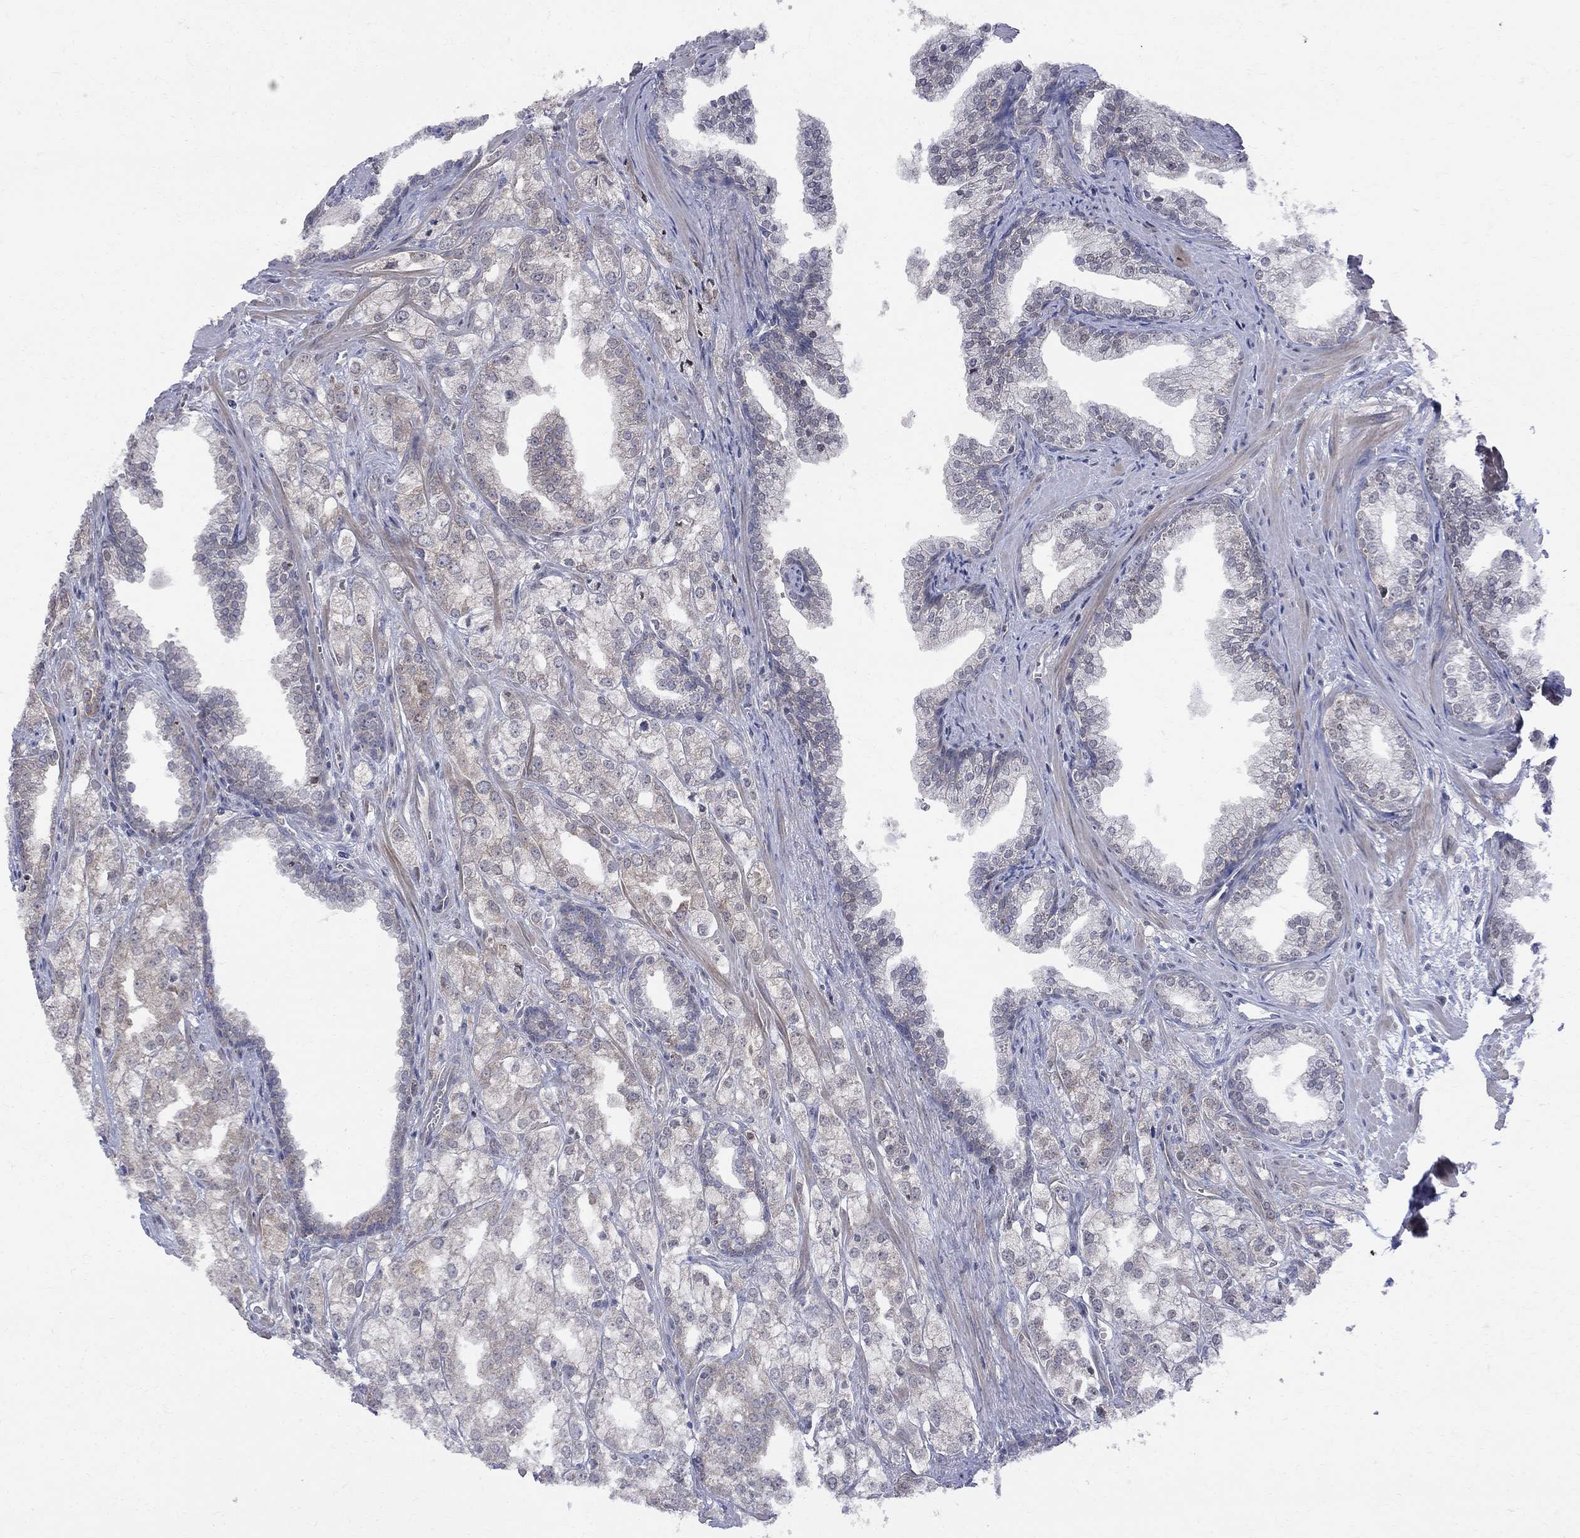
{"staining": {"intensity": "weak", "quantity": "25%-75%", "location": "cytoplasmic/membranous"}, "tissue": "prostate cancer", "cell_type": "Tumor cells", "image_type": "cancer", "snomed": [{"axis": "morphology", "description": "Adenocarcinoma, NOS"}, {"axis": "topography", "description": "Prostate"}], "caption": "High-magnification brightfield microscopy of prostate cancer stained with DAB (brown) and counterstained with hematoxylin (blue). tumor cells exhibit weak cytoplasmic/membranous expression is appreciated in approximately25%-75% of cells. The staining was performed using DAB to visualize the protein expression in brown, while the nuclei were stained in blue with hematoxylin (Magnification: 20x).", "gene": "CNOT11", "patient": {"sex": "male", "age": 70}}